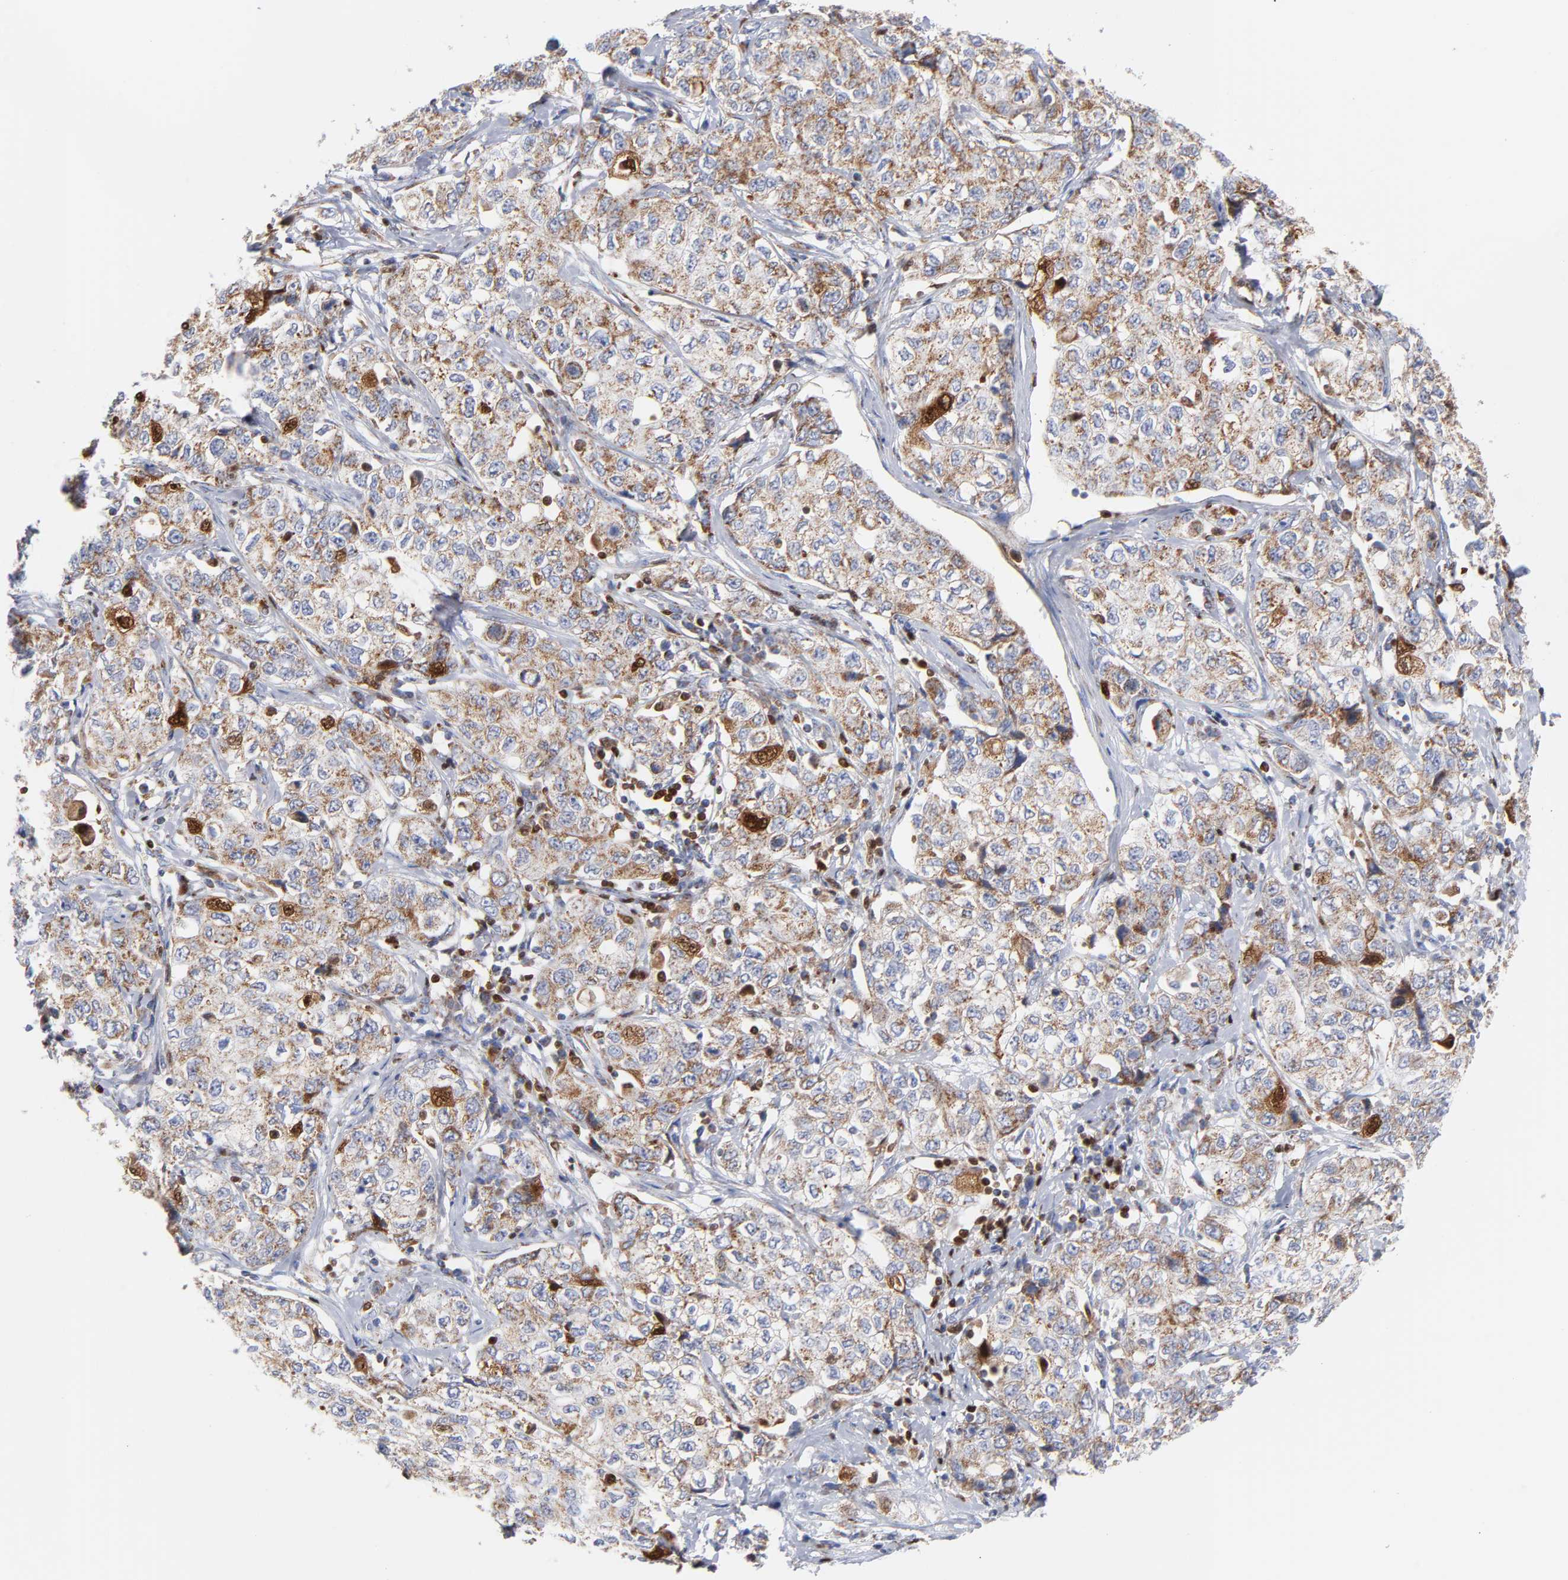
{"staining": {"intensity": "moderate", "quantity": ">75%", "location": "cytoplasmic/membranous"}, "tissue": "stomach cancer", "cell_type": "Tumor cells", "image_type": "cancer", "snomed": [{"axis": "morphology", "description": "Adenocarcinoma, NOS"}, {"axis": "topography", "description": "Stomach"}], "caption": "Immunohistochemical staining of adenocarcinoma (stomach) exhibits moderate cytoplasmic/membranous protein positivity in approximately >75% of tumor cells. Immunohistochemistry stains the protein of interest in brown and the nuclei are stained blue.", "gene": "DIABLO", "patient": {"sex": "male", "age": 48}}